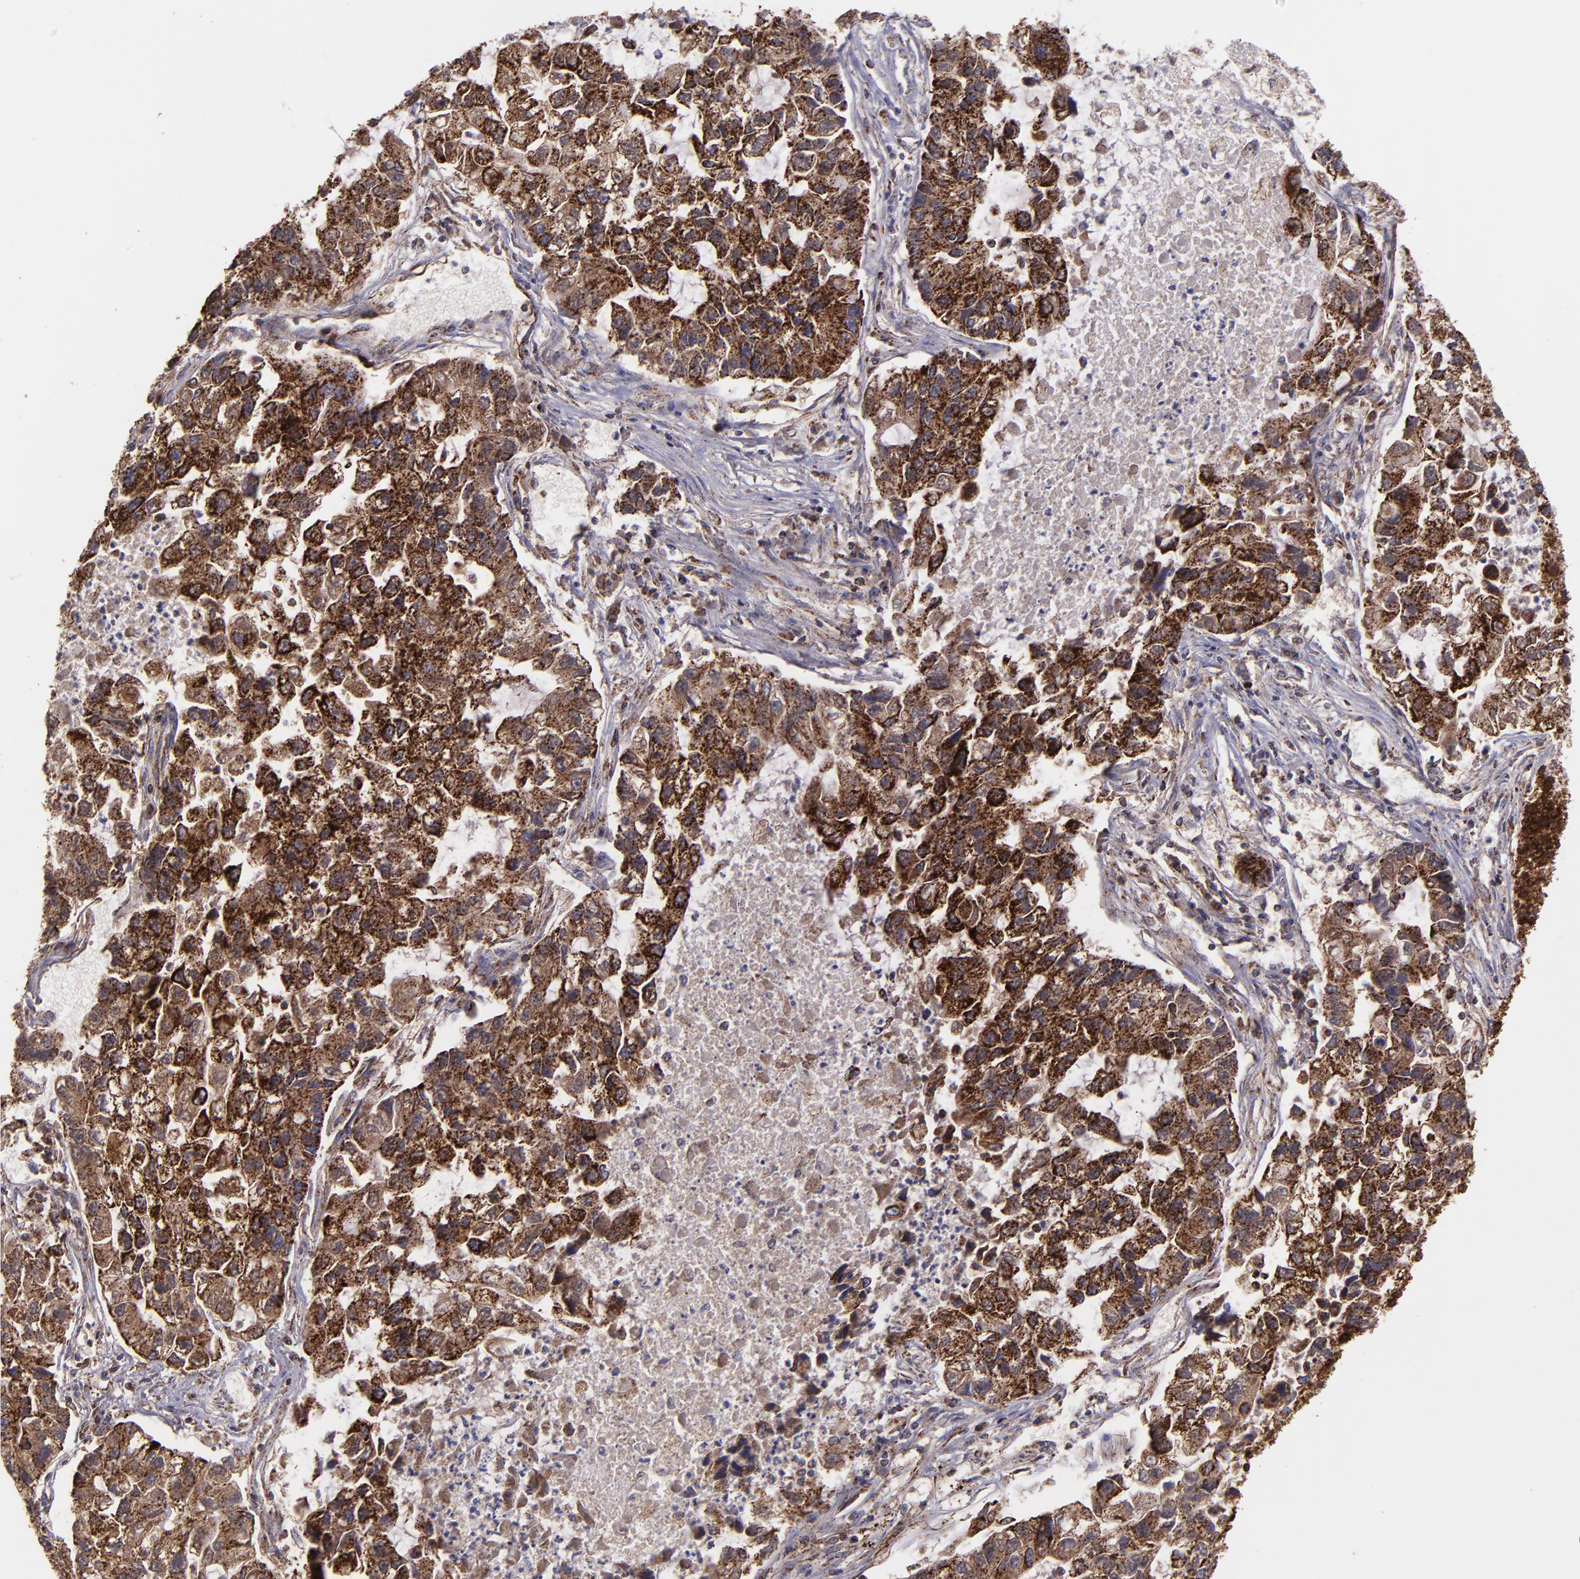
{"staining": {"intensity": "strong", "quantity": ">75%", "location": "cytoplasmic/membranous"}, "tissue": "lung cancer", "cell_type": "Tumor cells", "image_type": "cancer", "snomed": [{"axis": "morphology", "description": "Adenocarcinoma, NOS"}, {"axis": "topography", "description": "Lung"}], "caption": "Approximately >75% of tumor cells in human lung cancer exhibit strong cytoplasmic/membranous protein staining as visualized by brown immunohistochemical staining.", "gene": "HSPD1", "patient": {"sex": "female", "age": 51}}